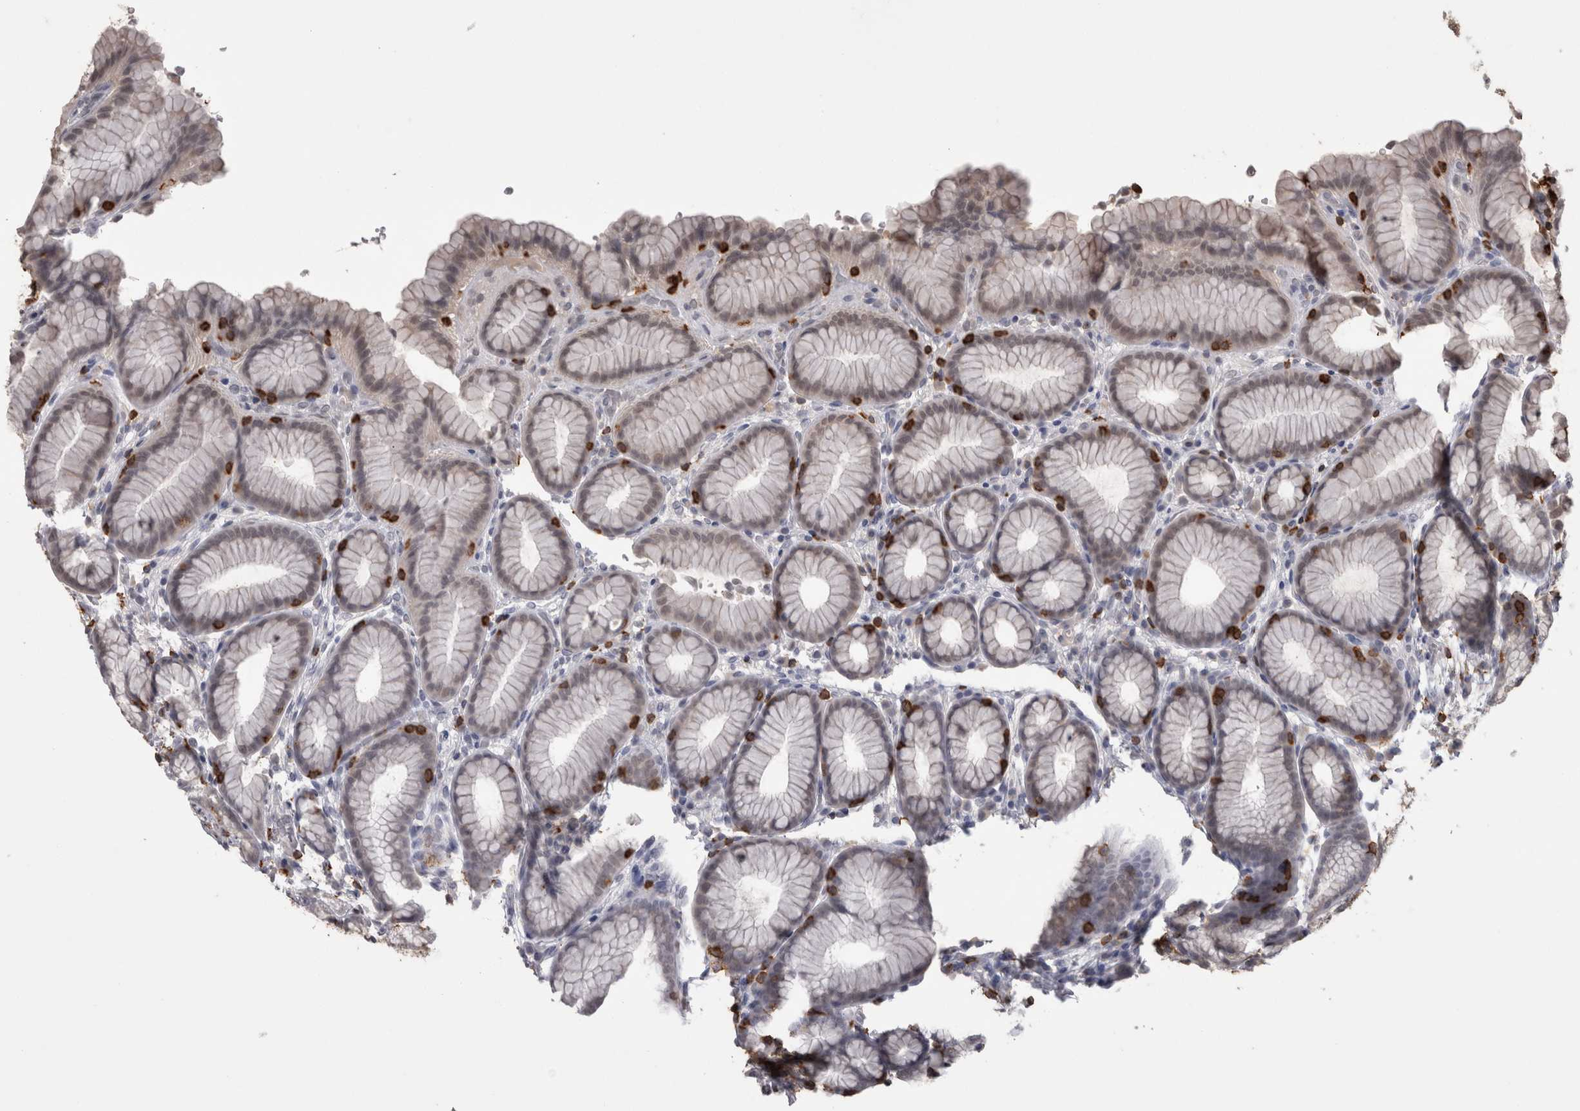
{"staining": {"intensity": "moderate", "quantity": "<25%", "location": "nuclear"}, "tissue": "stomach", "cell_type": "Glandular cells", "image_type": "normal", "snomed": [{"axis": "morphology", "description": "Normal tissue, NOS"}, {"axis": "topography", "description": "Stomach"}], "caption": "Protein analysis of benign stomach demonstrates moderate nuclear positivity in approximately <25% of glandular cells. (brown staining indicates protein expression, while blue staining denotes nuclei).", "gene": "SKAP1", "patient": {"sex": "male", "age": 42}}